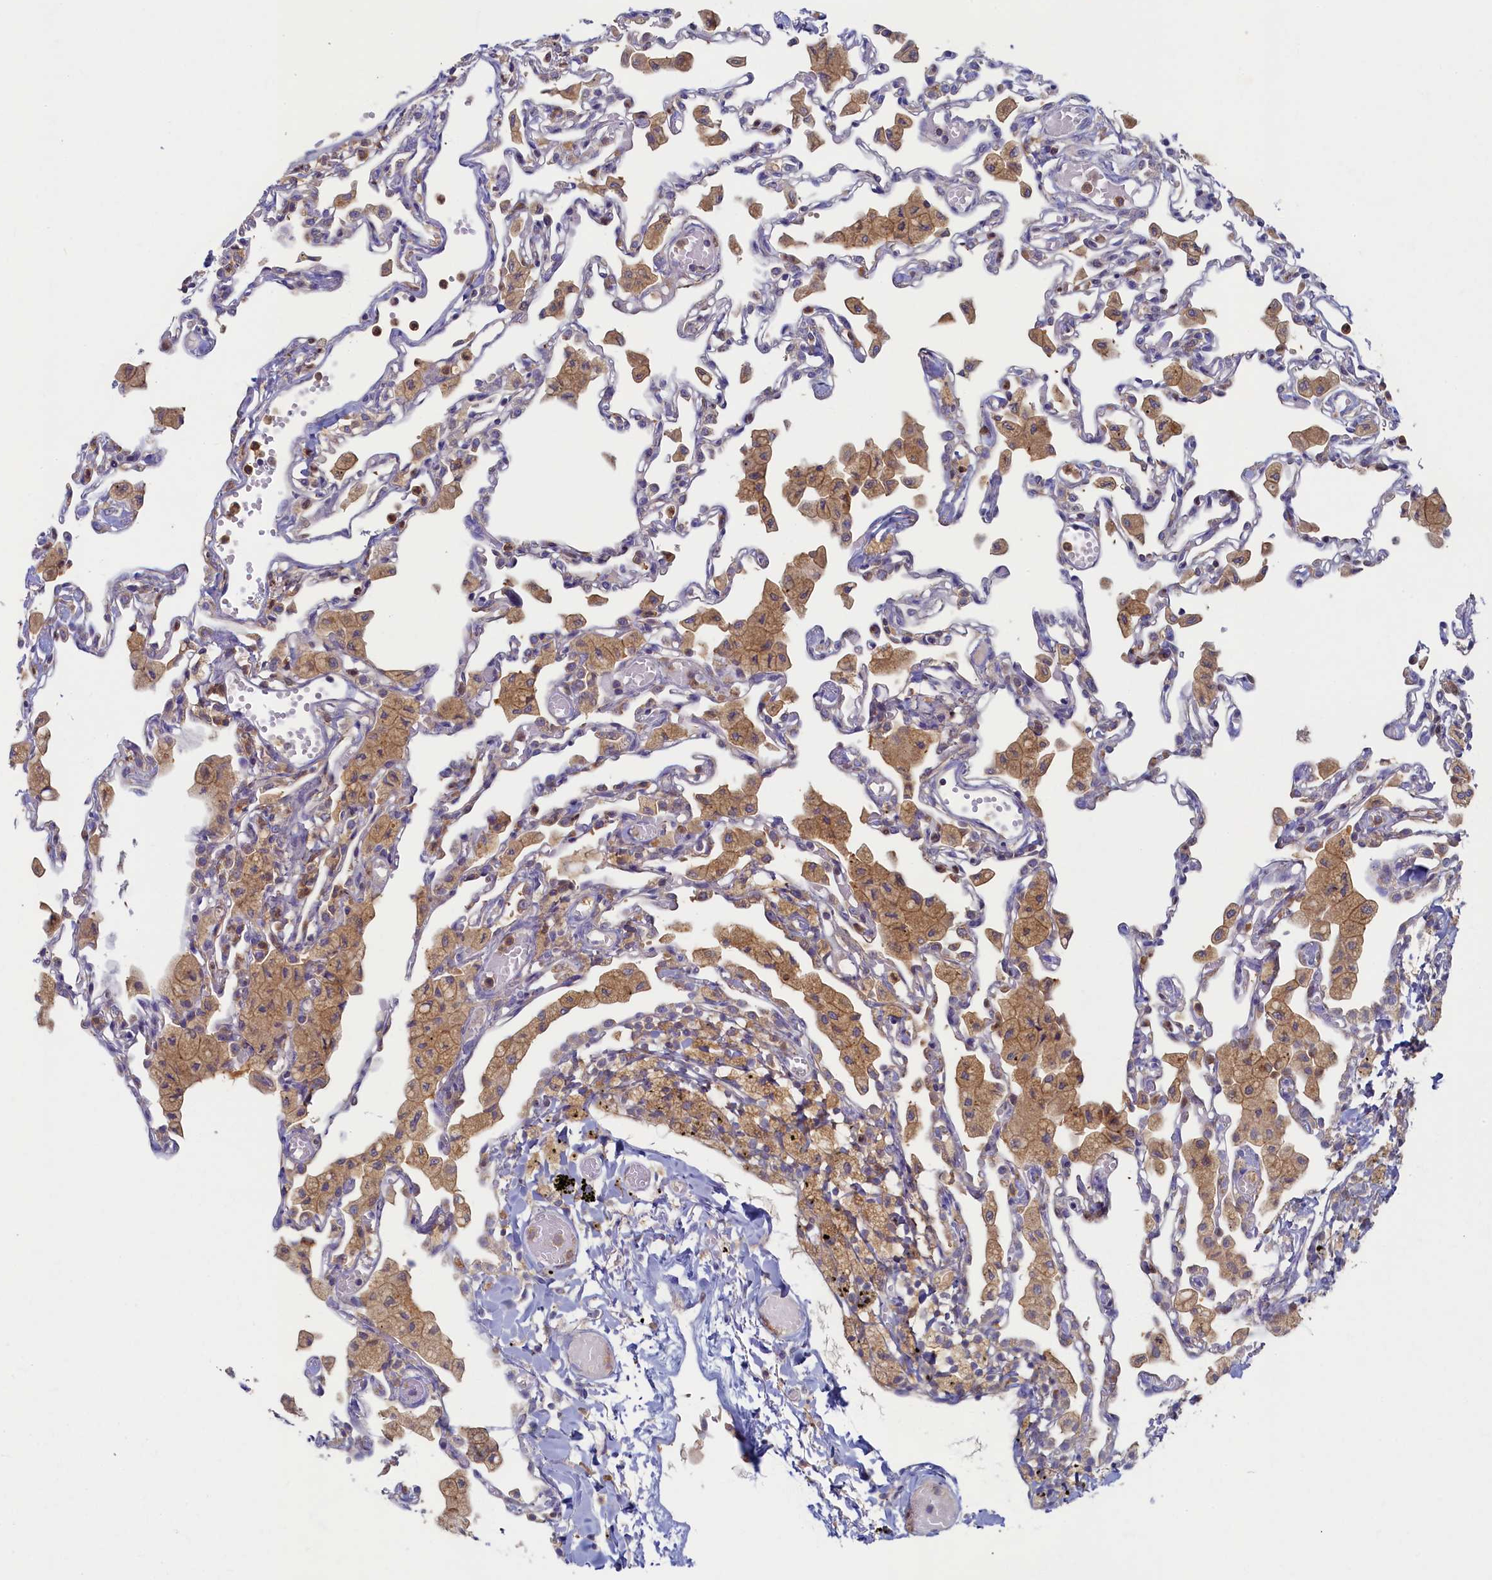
{"staining": {"intensity": "moderate", "quantity": "<25%", "location": "cytoplasmic/membranous"}, "tissue": "lung", "cell_type": "Alveolar cells", "image_type": "normal", "snomed": [{"axis": "morphology", "description": "Normal tissue, NOS"}, {"axis": "topography", "description": "Bronchus"}, {"axis": "topography", "description": "Lung"}], "caption": "A photomicrograph showing moderate cytoplasmic/membranous staining in about <25% of alveolar cells in unremarkable lung, as visualized by brown immunohistochemical staining.", "gene": "TIMM8B", "patient": {"sex": "female", "age": 49}}